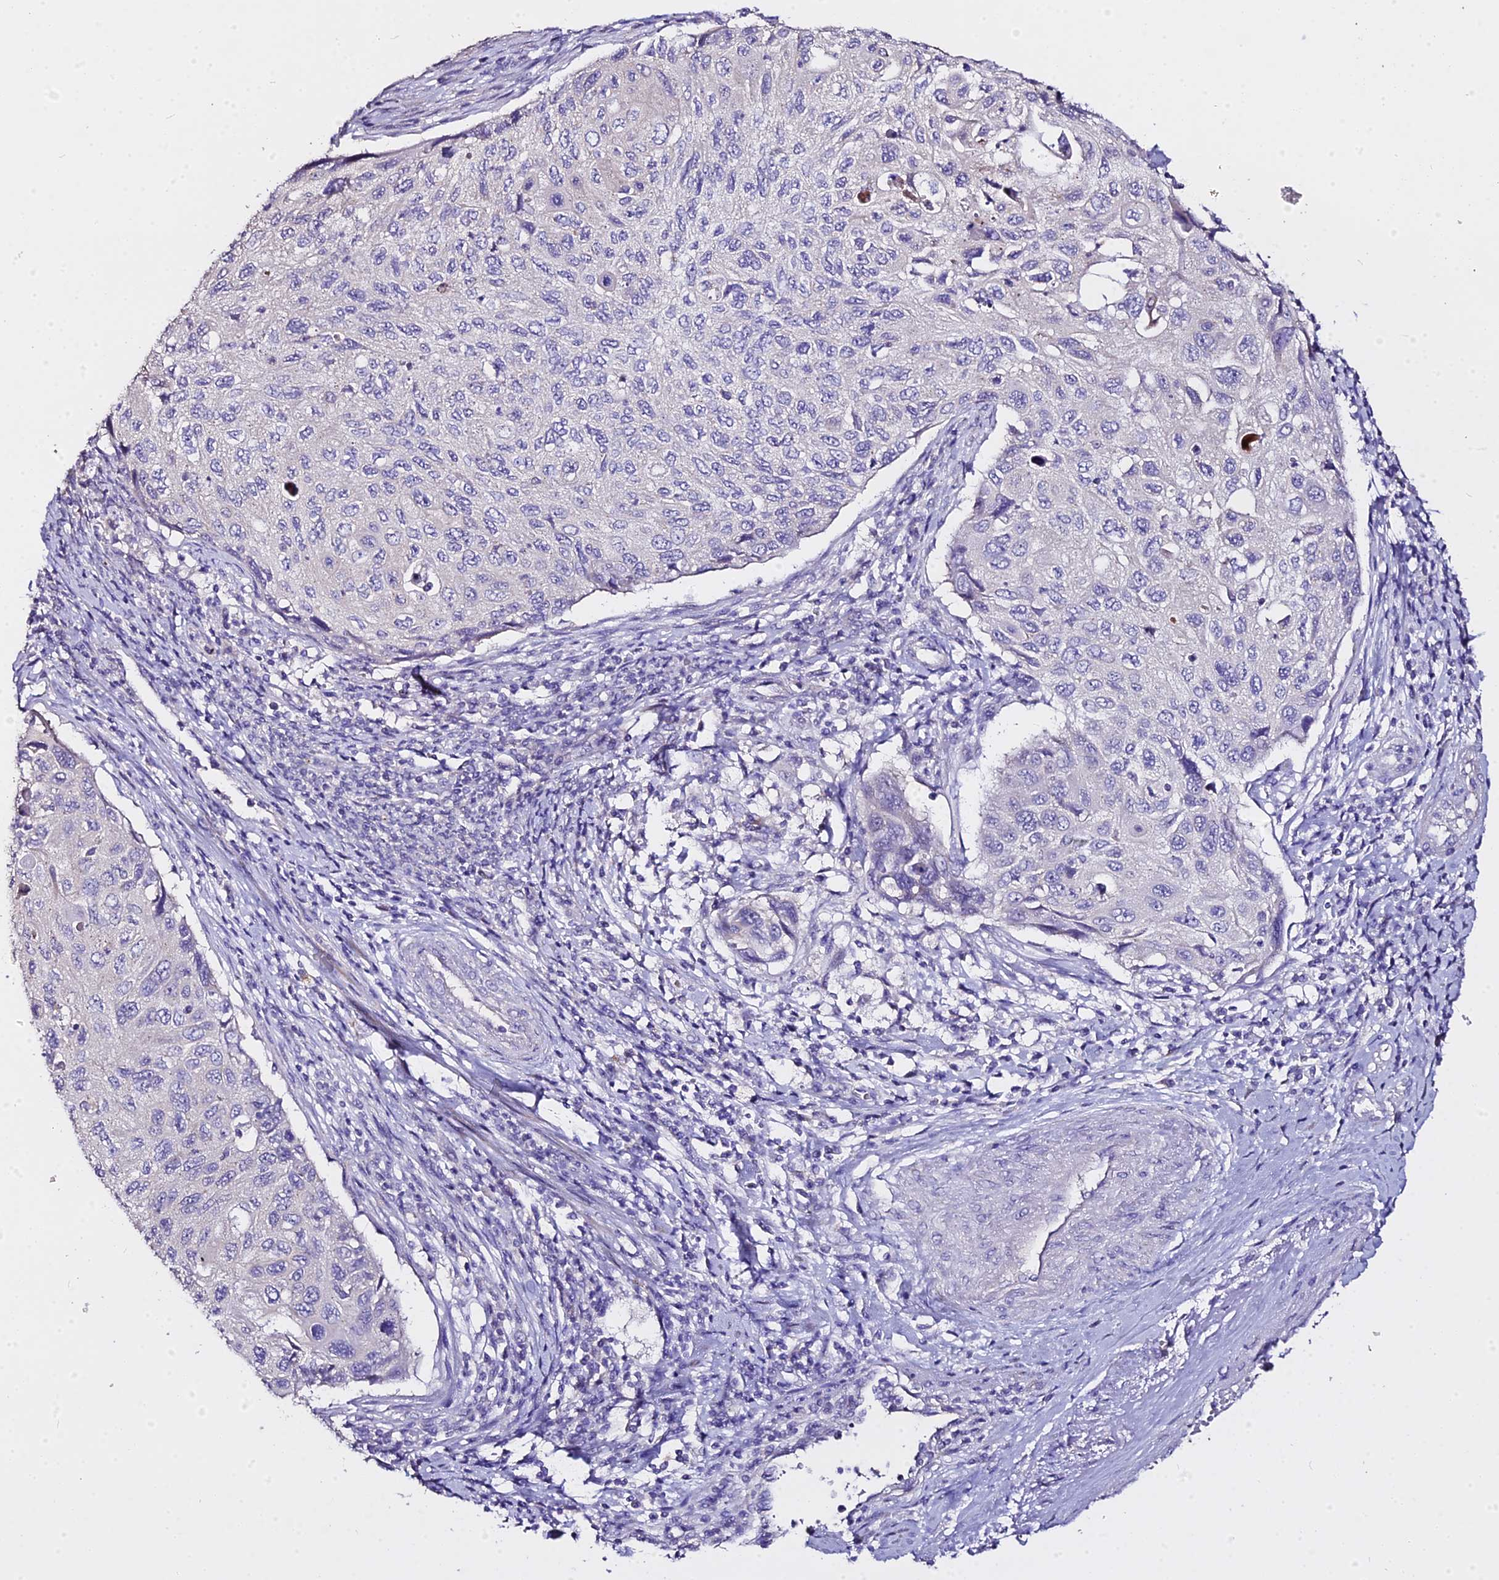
{"staining": {"intensity": "negative", "quantity": "none", "location": "none"}, "tissue": "cervical cancer", "cell_type": "Tumor cells", "image_type": "cancer", "snomed": [{"axis": "morphology", "description": "Squamous cell carcinoma, NOS"}, {"axis": "topography", "description": "Cervix"}], "caption": "An image of human cervical cancer (squamous cell carcinoma) is negative for staining in tumor cells.", "gene": "GLYAT", "patient": {"sex": "female", "age": 70}}